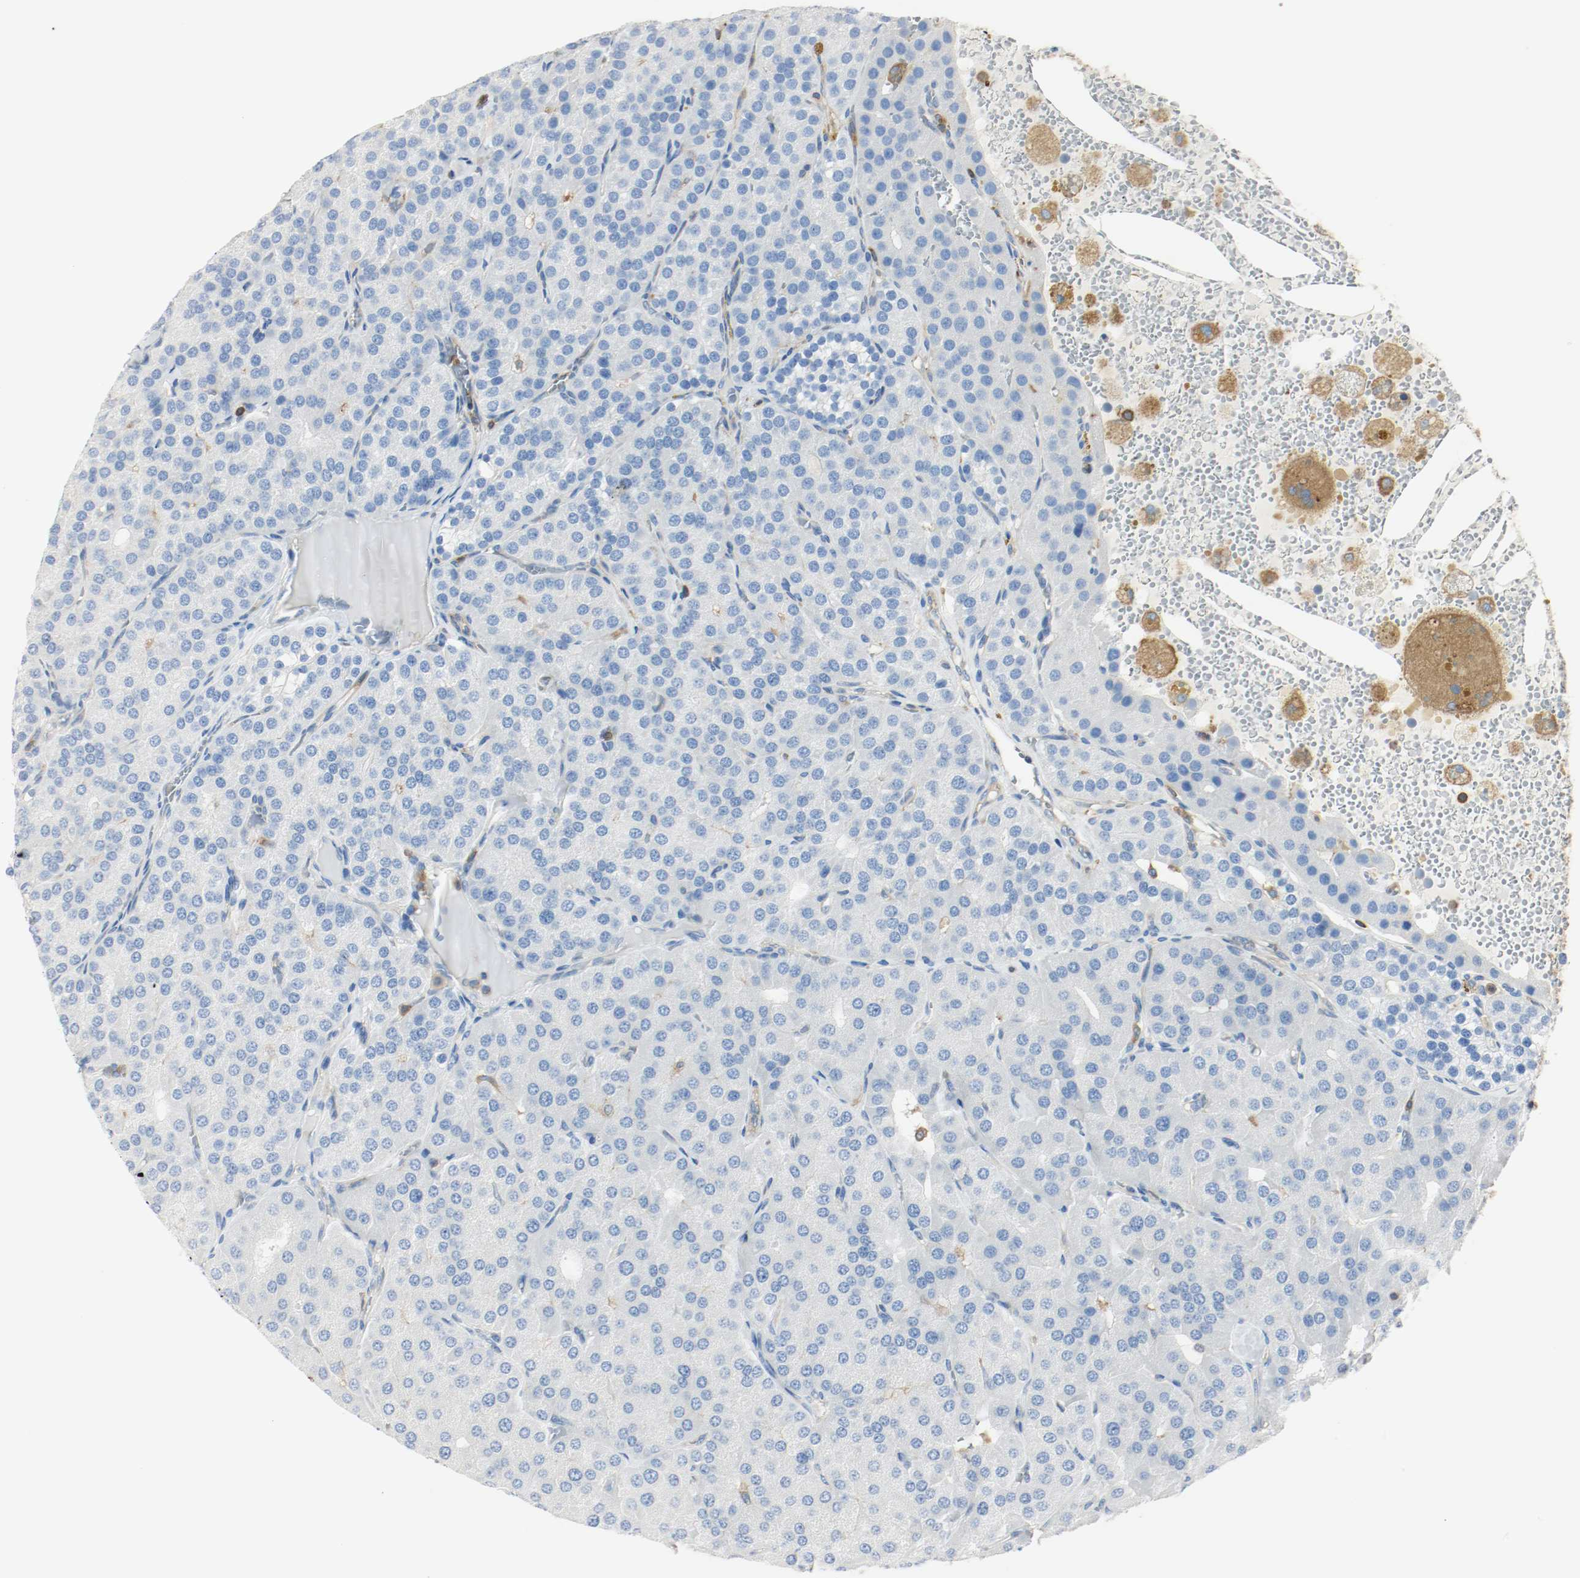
{"staining": {"intensity": "negative", "quantity": "none", "location": "none"}, "tissue": "parathyroid gland", "cell_type": "Glandular cells", "image_type": "normal", "snomed": [{"axis": "morphology", "description": "Normal tissue, NOS"}, {"axis": "morphology", "description": "Adenoma, NOS"}, {"axis": "topography", "description": "Parathyroid gland"}], "caption": "A high-resolution micrograph shows immunohistochemistry staining of unremarkable parathyroid gland, which reveals no significant expression in glandular cells.", "gene": "ARPC1B", "patient": {"sex": "female", "age": 86}}